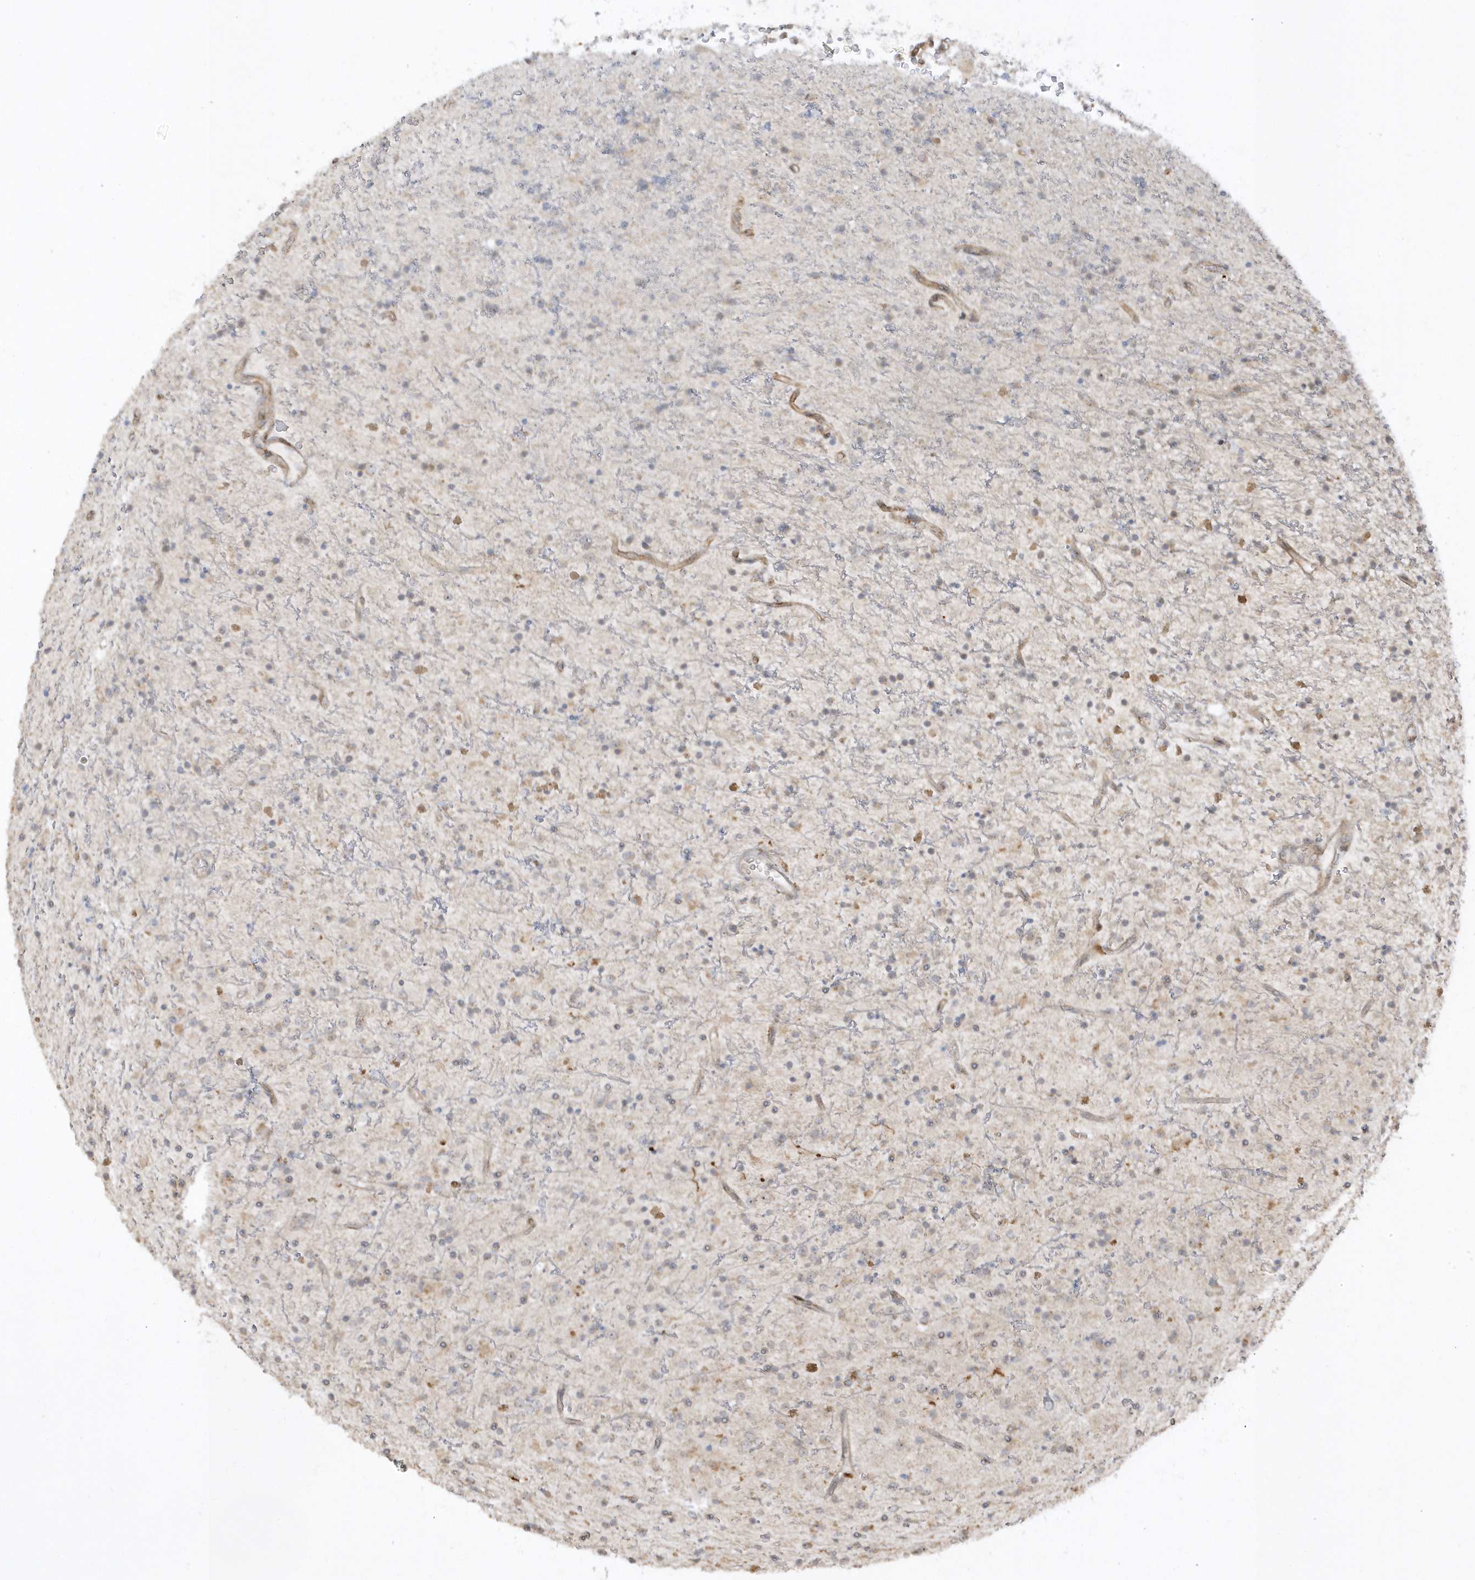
{"staining": {"intensity": "negative", "quantity": "none", "location": "none"}, "tissue": "glioma", "cell_type": "Tumor cells", "image_type": "cancer", "snomed": [{"axis": "morphology", "description": "Glioma, malignant, High grade"}, {"axis": "topography", "description": "Brain"}], "caption": "High-grade glioma (malignant) was stained to show a protein in brown. There is no significant staining in tumor cells. (Brightfield microscopy of DAB (3,3'-diaminobenzidine) IHC at high magnification).", "gene": "ECM2", "patient": {"sex": "male", "age": 34}}